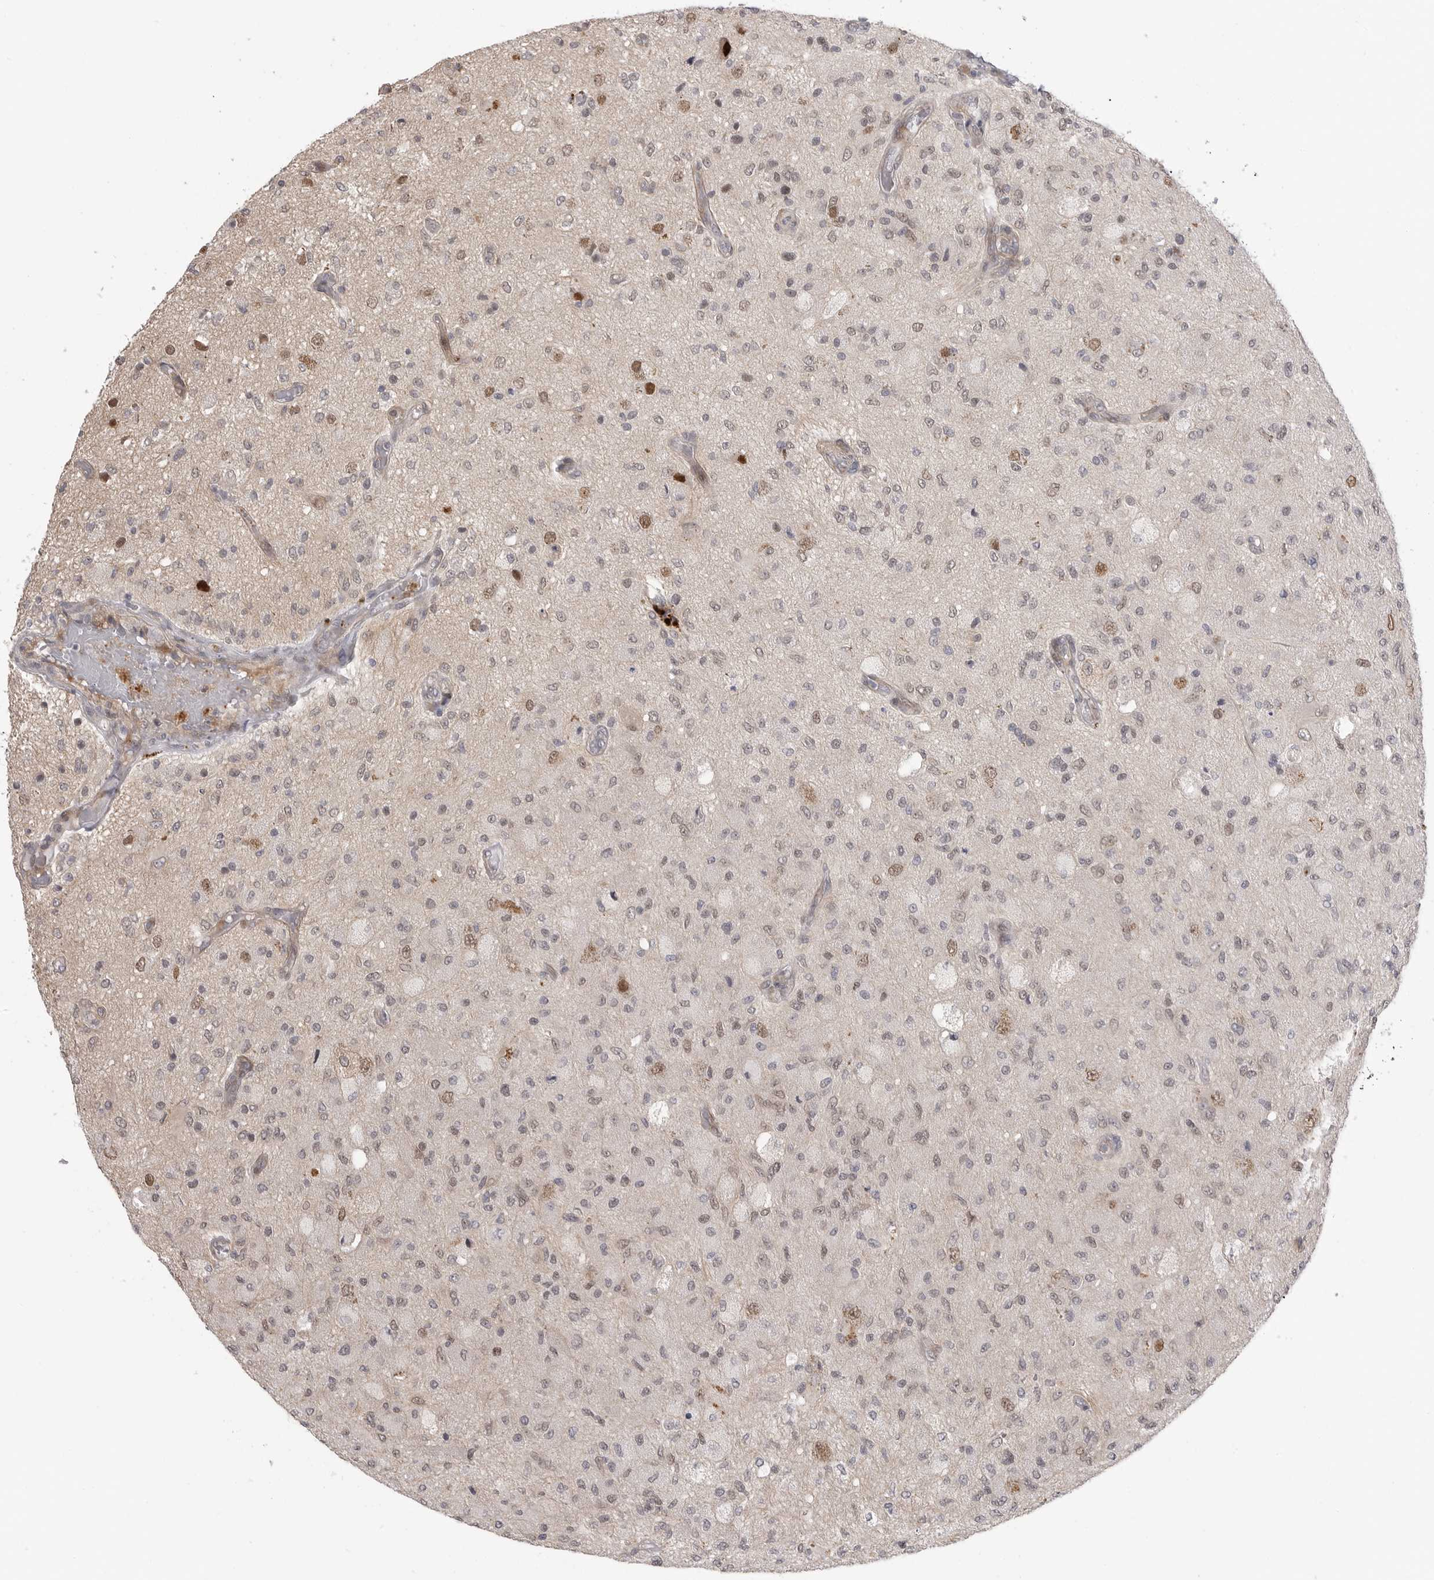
{"staining": {"intensity": "moderate", "quantity": "<25%", "location": "nuclear"}, "tissue": "glioma", "cell_type": "Tumor cells", "image_type": "cancer", "snomed": [{"axis": "morphology", "description": "Normal tissue, NOS"}, {"axis": "morphology", "description": "Glioma, malignant, High grade"}, {"axis": "topography", "description": "Cerebral cortex"}], "caption": "About <25% of tumor cells in human glioma display moderate nuclear protein staining as visualized by brown immunohistochemical staining.", "gene": "GGT6", "patient": {"sex": "male", "age": 77}}